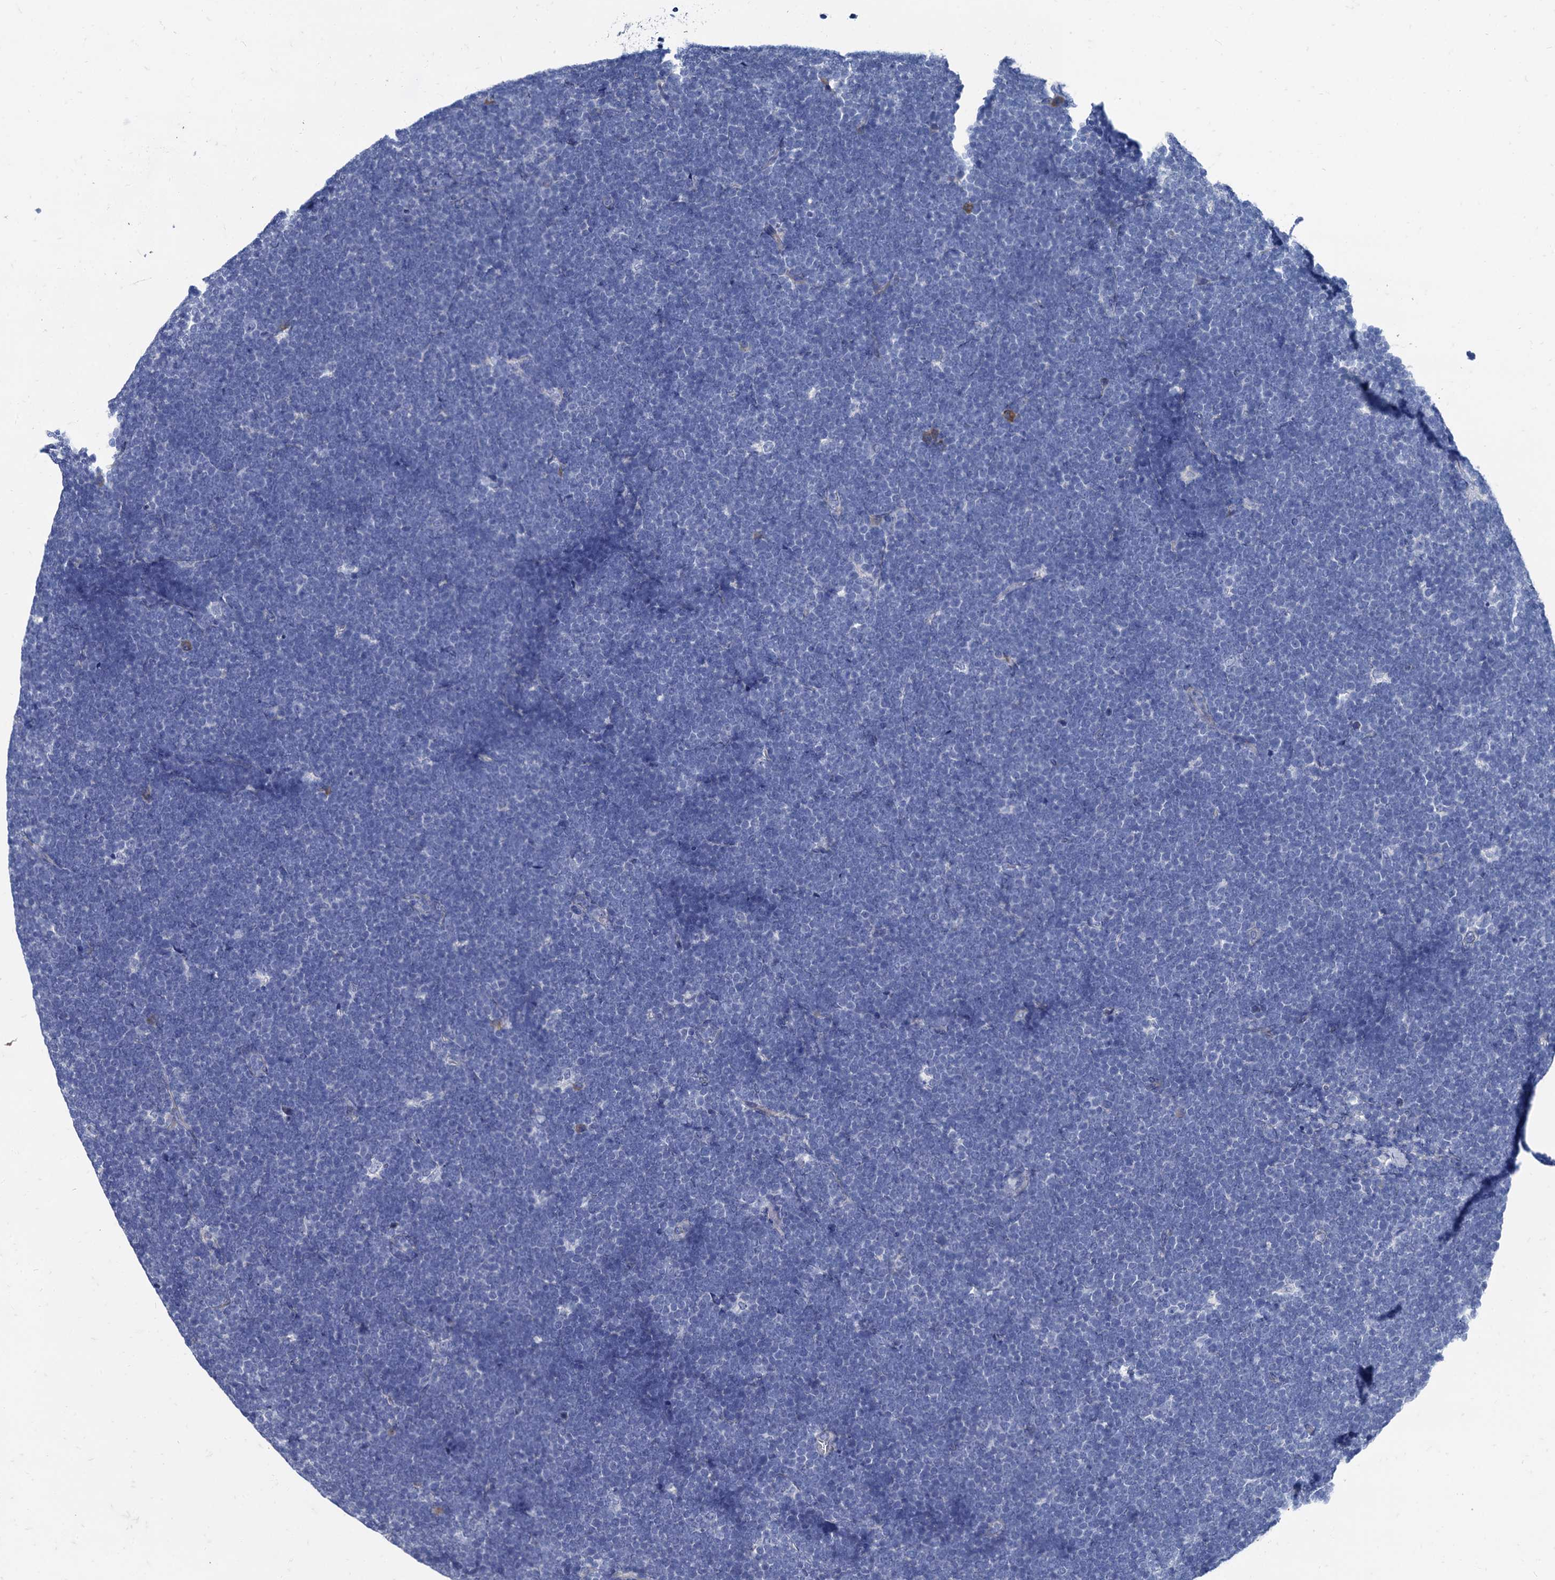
{"staining": {"intensity": "negative", "quantity": "none", "location": "none"}, "tissue": "lymphoma", "cell_type": "Tumor cells", "image_type": "cancer", "snomed": [{"axis": "morphology", "description": "Malignant lymphoma, non-Hodgkin's type, High grade"}, {"axis": "topography", "description": "Lymph node"}], "caption": "High-grade malignant lymphoma, non-Hodgkin's type was stained to show a protein in brown. There is no significant positivity in tumor cells.", "gene": "FOXR2", "patient": {"sex": "male", "age": 13}}